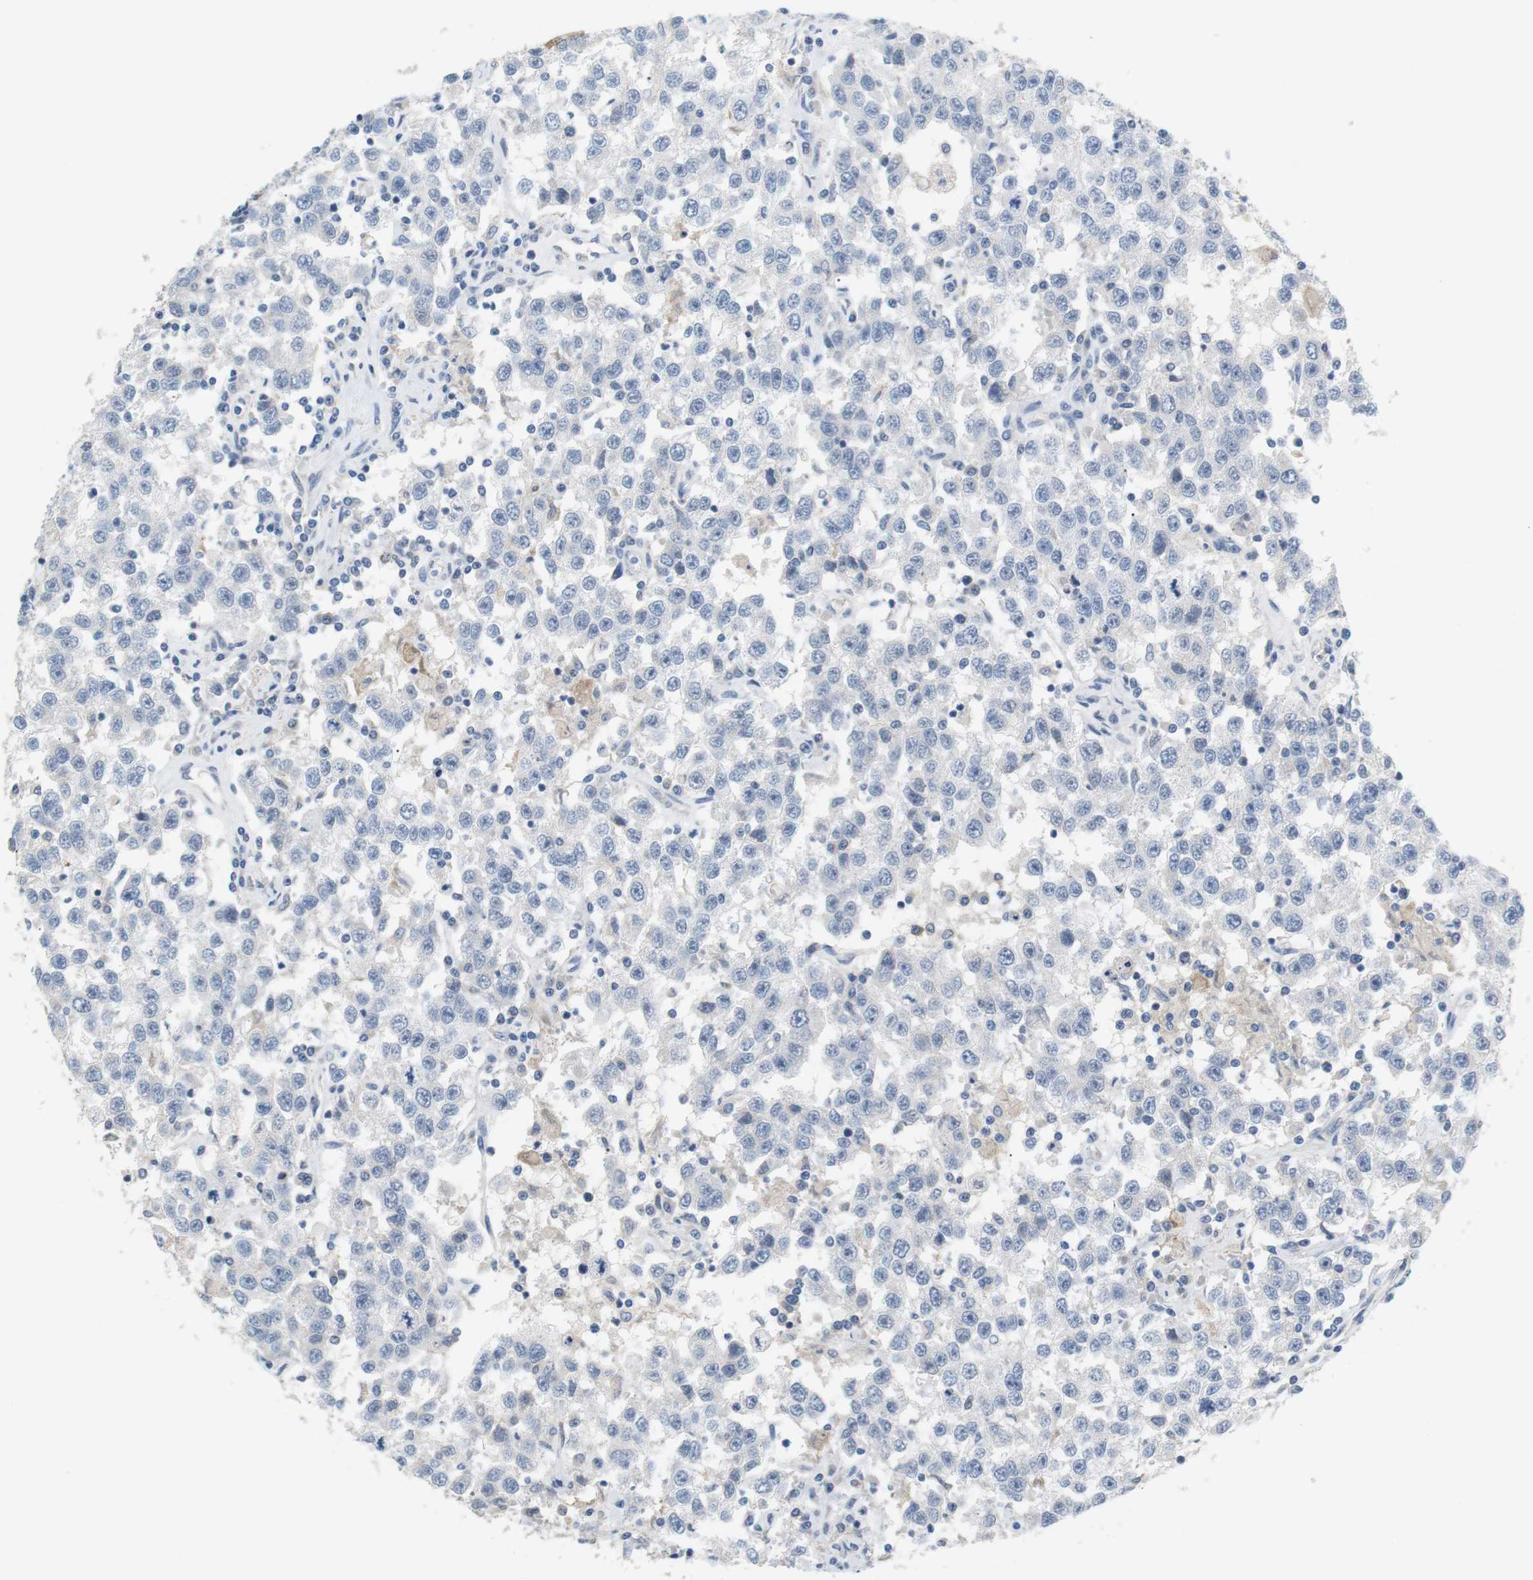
{"staining": {"intensity": "negative", "quantity": "none", "location": "none"}, "tissue": "testis cancer", "cell_type": "Tumor cells", "image_type": "cancer", "snomed": [{"axis": "morphology", "description": "Seminoma, NOS"}, {"axis": "topography", "description": "Testis"}], "caption": "Tumor cells are negative for brown protein staining in testis seminoma.", "gene": "CD300E", "patient": {"sex": "male", "age": 41}}